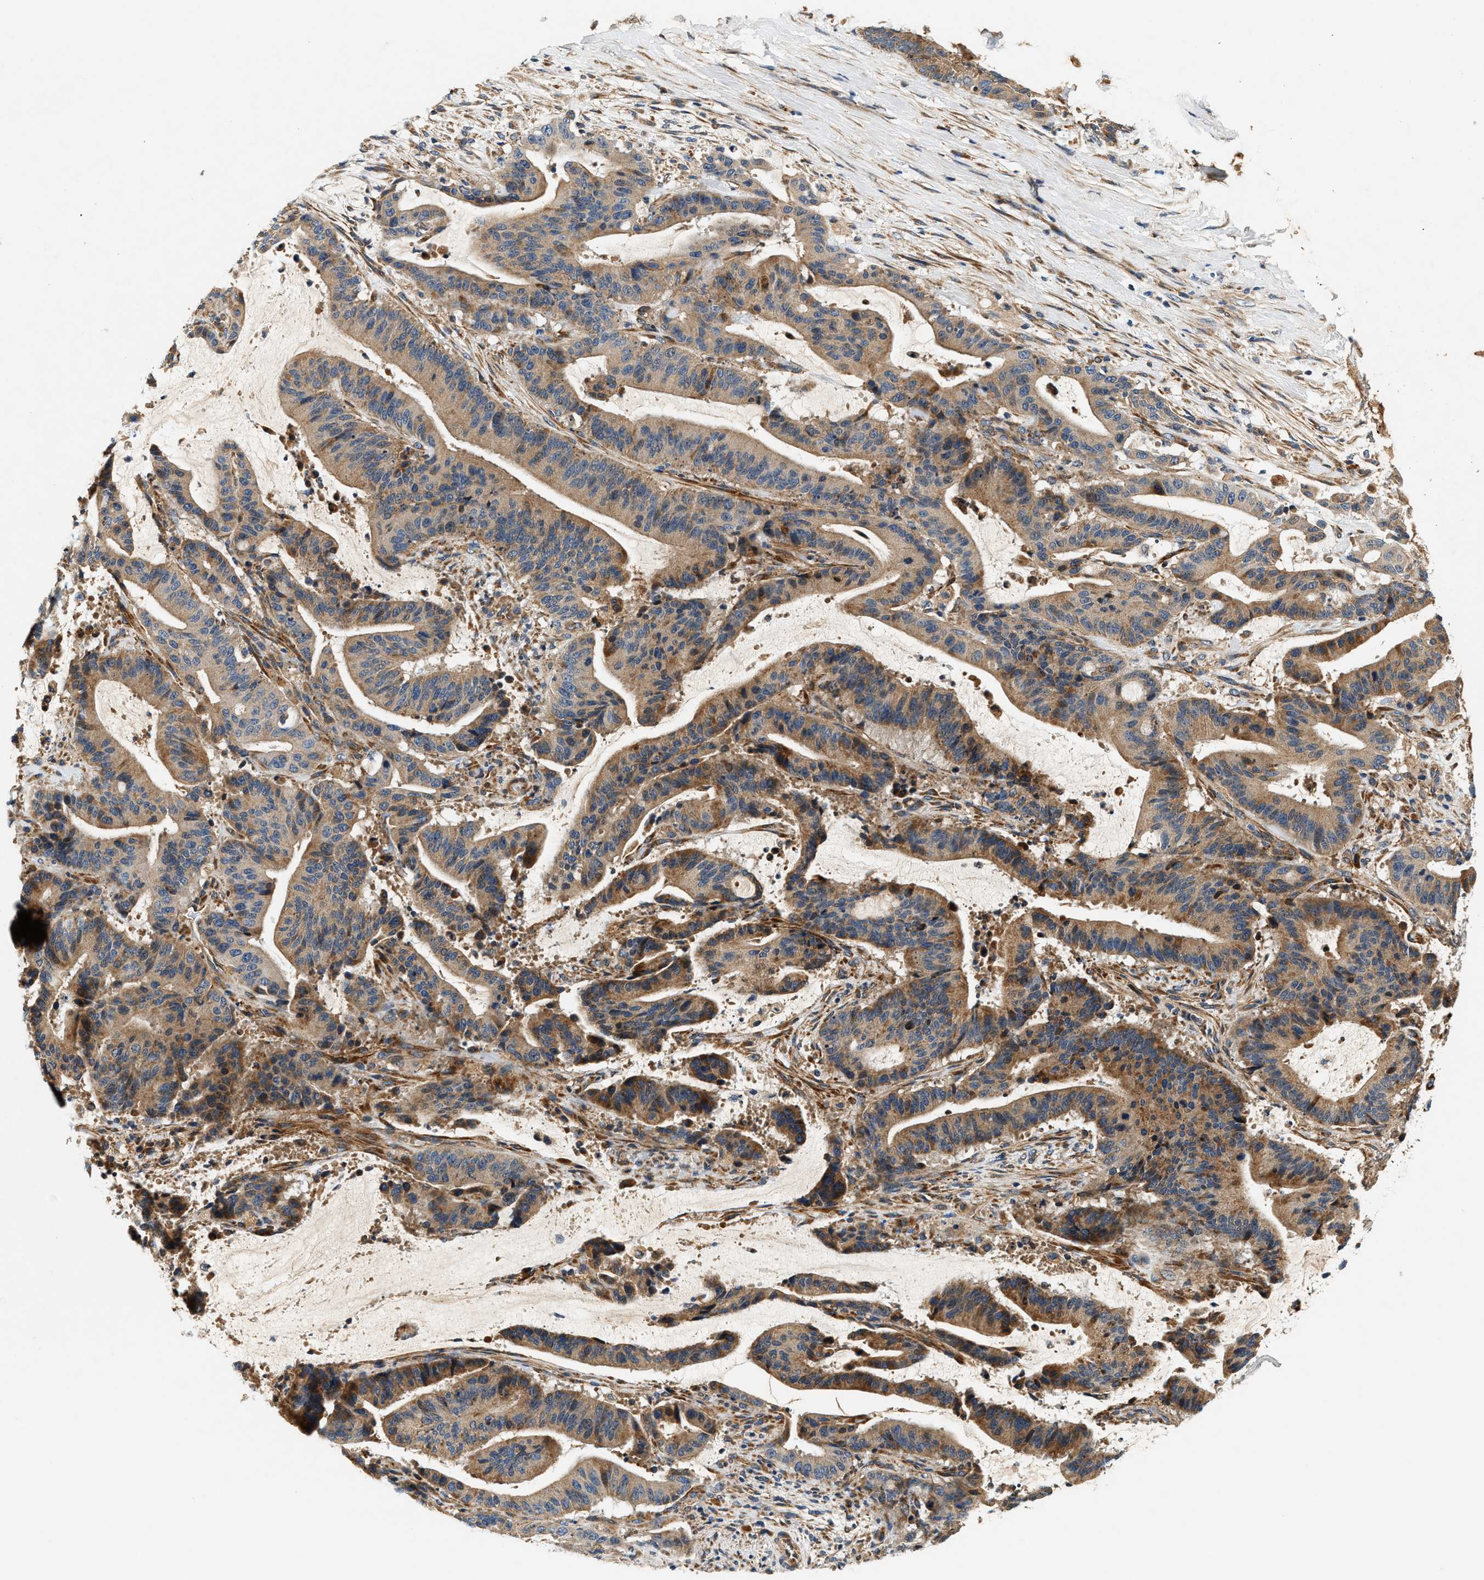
{"staining": {"intensity": "moderate", "quantity": ">75%", "location": "cytoplasmic/membranous"}, "tissue": "liver cancer", "cell_type": "Tumor cells", "image_type": "cancer", "snomed": [{"axis": "morphology", "description": "Normal tissue, NOS"}, {"axis": "morphology", "description": "Cholangiocarcinoma"}, {"axis": "topography", "description": "Liver"}, {"axis": "topography", "description": "Peripheral nerve tissue"}], "caption": "Liver cancer stained for a protein (brown) exhibits moderate cytoplasmic/membranous positive positivity in about >75% of tumor cells.", "gene": "DUSP10", "patient": {"sex": "female", "age": 73}}